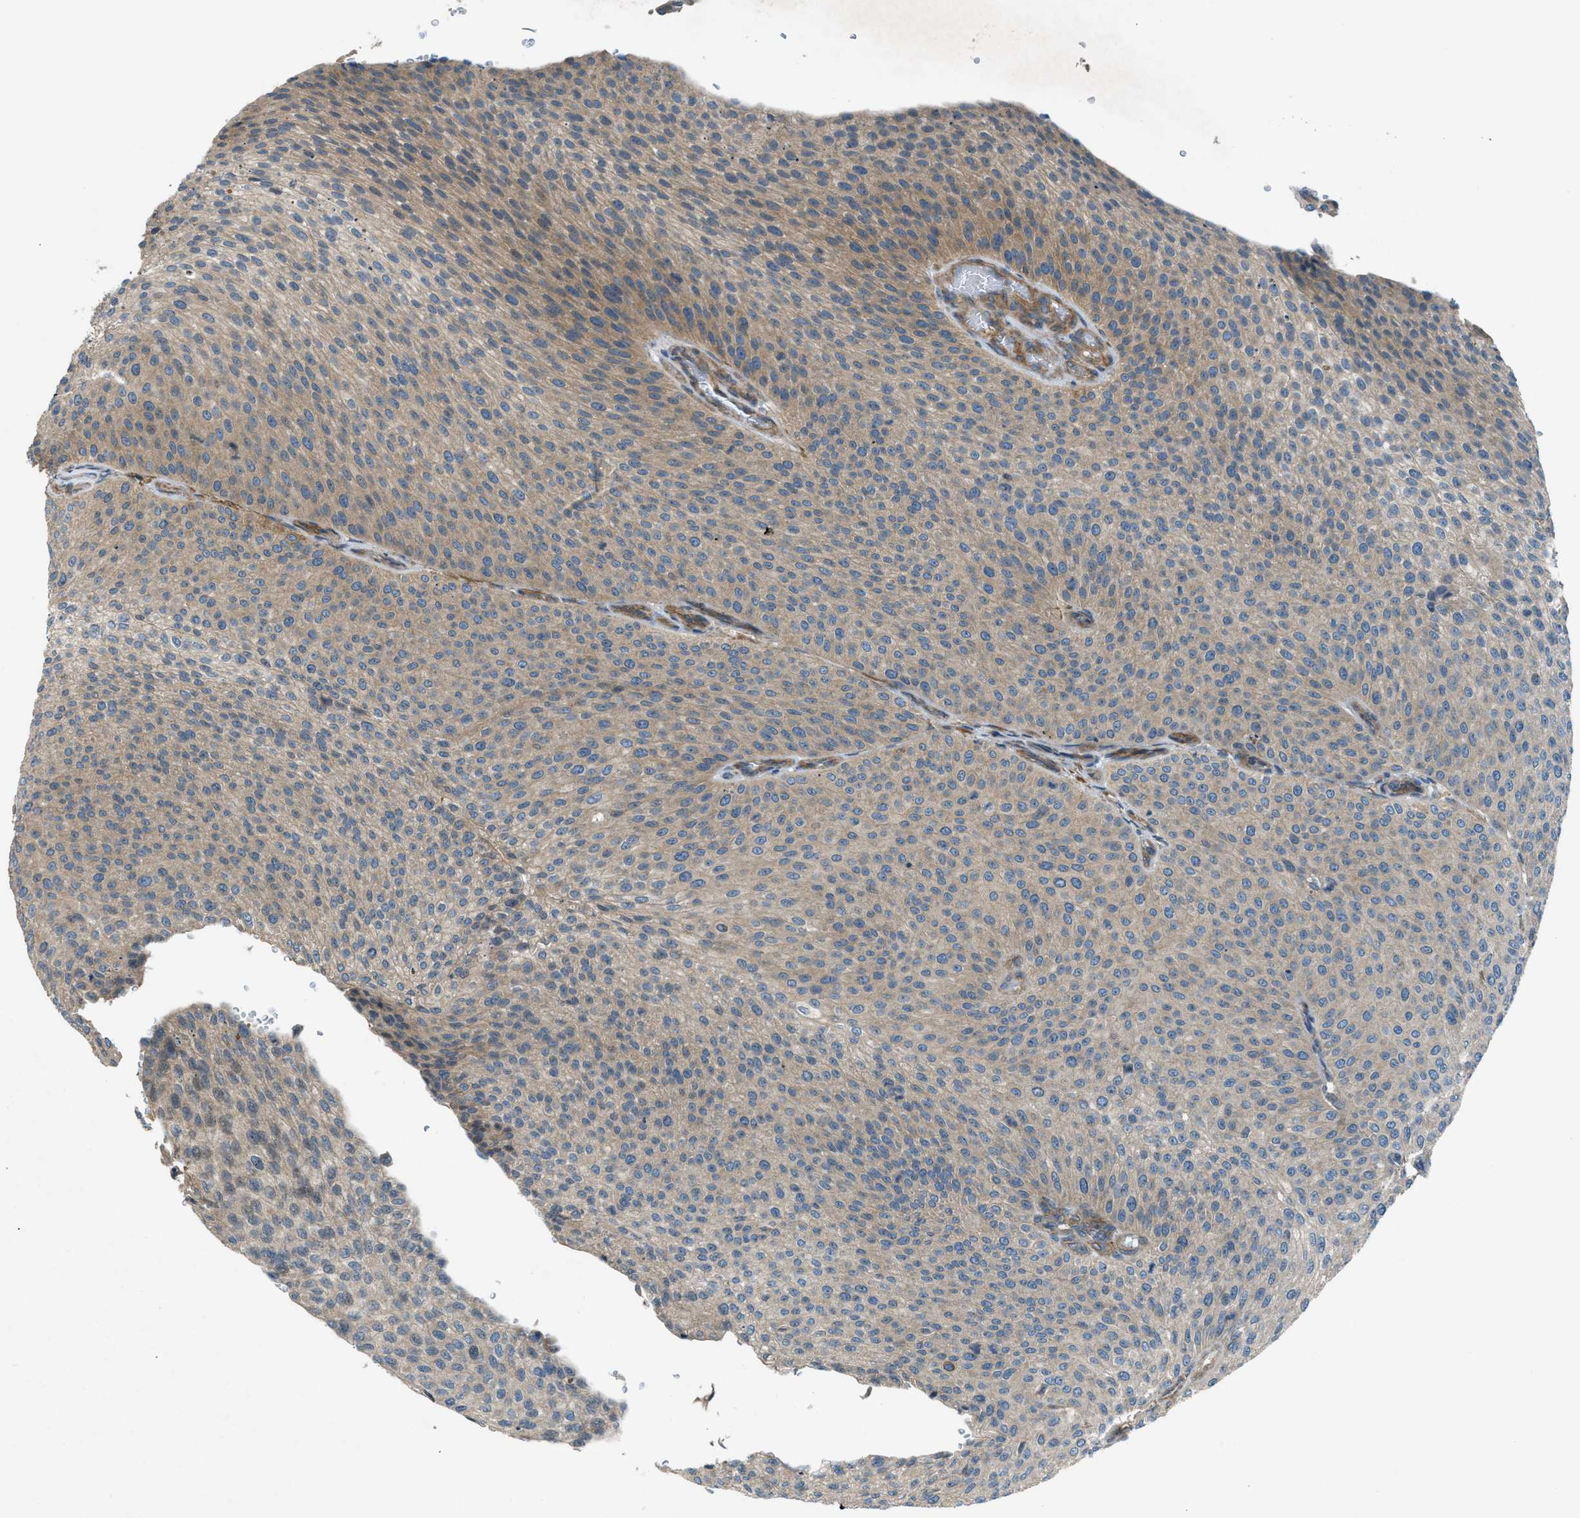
{"staining": {"intensity": "weak", "quantity": ">75%", "location": "cytoplasmic/membranous"}, "tissue": "urothelial cancer", "cell_type": "Tumor cells", "image_type": "cancer", "snomed": [{"axis": "morphology", "description": "Urothelial carcinoma, Low grade"}, {"axis": "topography", "description": "Smooth muscle"}, {"axis": "topography", "description": "Urinary bladder"}], "caption": "Urothelial carcinoma (low-grade) stained for a protein (brown) displays weak cytoplasmic/membranous positive expression in about >75% of tumor cells.", "gene": "VEZT", "patient": {"sex": "male", "age": 60}}